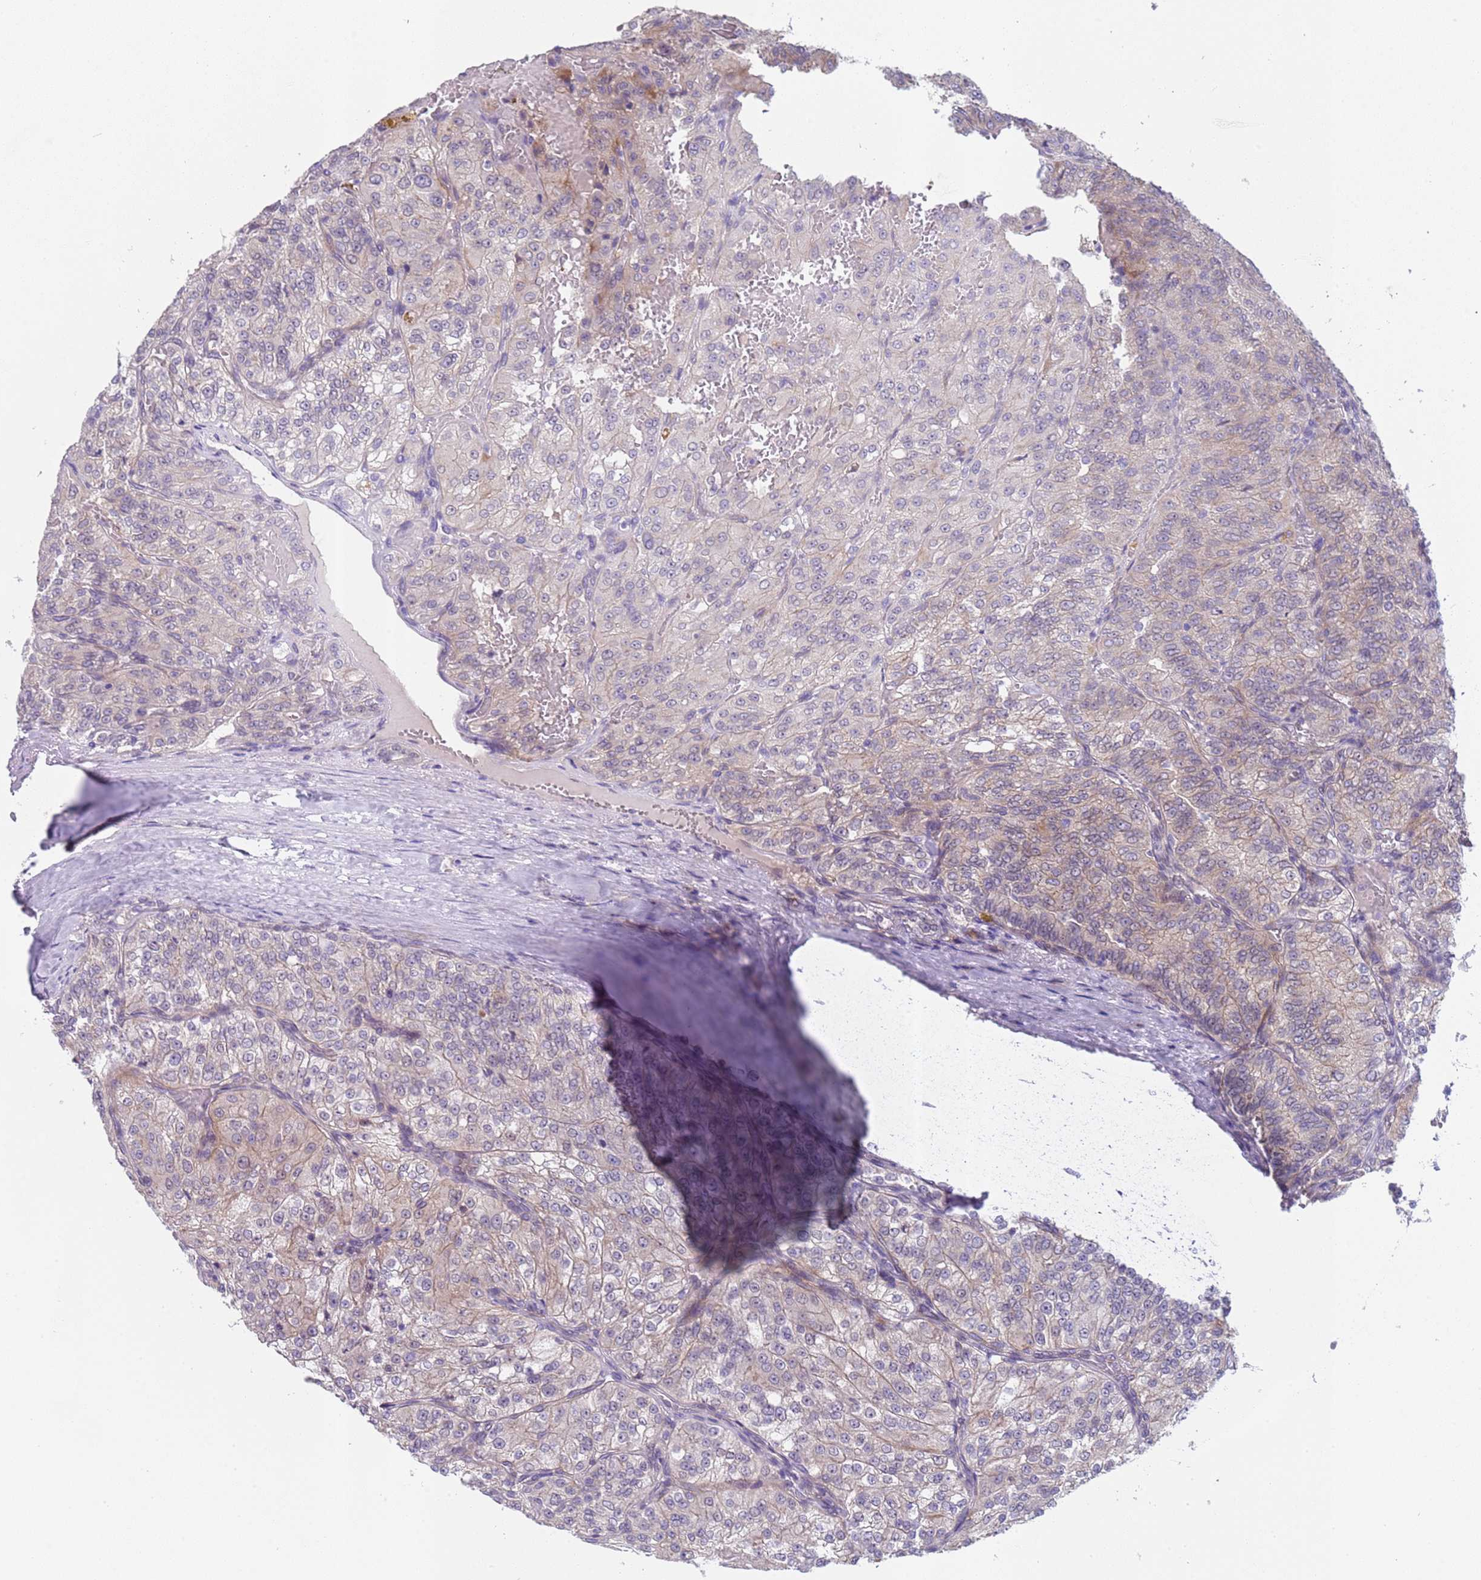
{"staining": {"intensity": "weak", "quantity": "<25%", "location": "cytoplasmic/membranous"}, "tissue": "renal cancer", "cell_type": "Tumor cells", "image_type": "cancer", "snomed": [{"axis": "morphology", "description": "Adenocarcinoma, NOS"}, {"axis": "topography", "description": "Kidney"}], "caption": "Protein analysis of adenocarcinoma (renal) exhibits no significant staining in tumor cells. Brightfield microscopy of IHC stained with DAB (brown) and hematoxylin (blue), captured at high magnification.", "gene": "TRMT10A", "patient": {"sex": "female", "age": 63}}